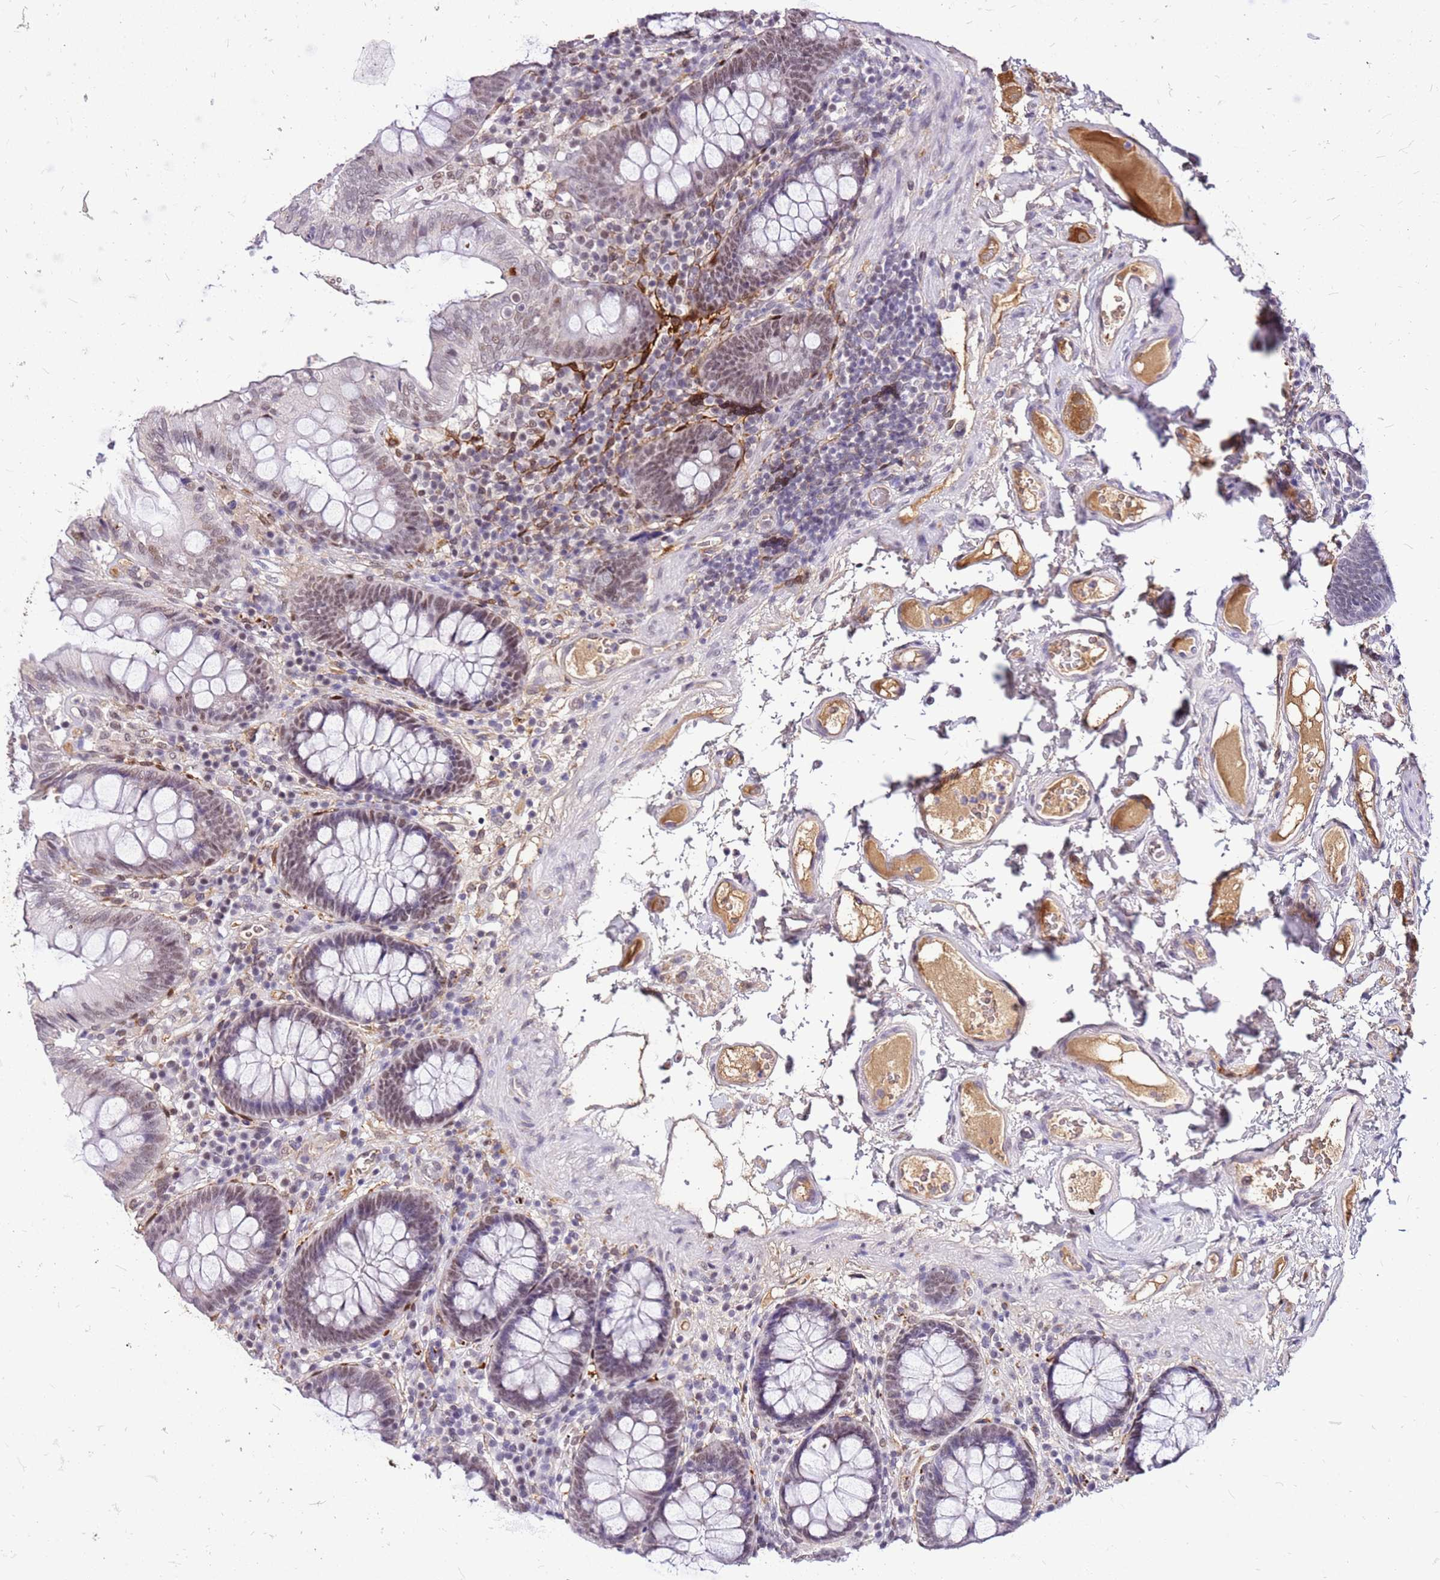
{"staining": {"intensity": "weak", "quantity": ">75%", "location": "cytoplasmic/membranous"}, "tissue": "colon", "cell_type": "Endothelial cells", "image_type": "normal", "snomed": [{"axis": "morphology", "description": "Normal tissue, NOS"}, {"axis": "topography", "description": "Colon"}], "caption": "Colon stained with a brown dye exhibits weak cytoplasmic/membranous positive staining in about >75% of endothelial cells.", "gene": "ALDH1A3", "patient": {"sex": "male", "age": 84}}